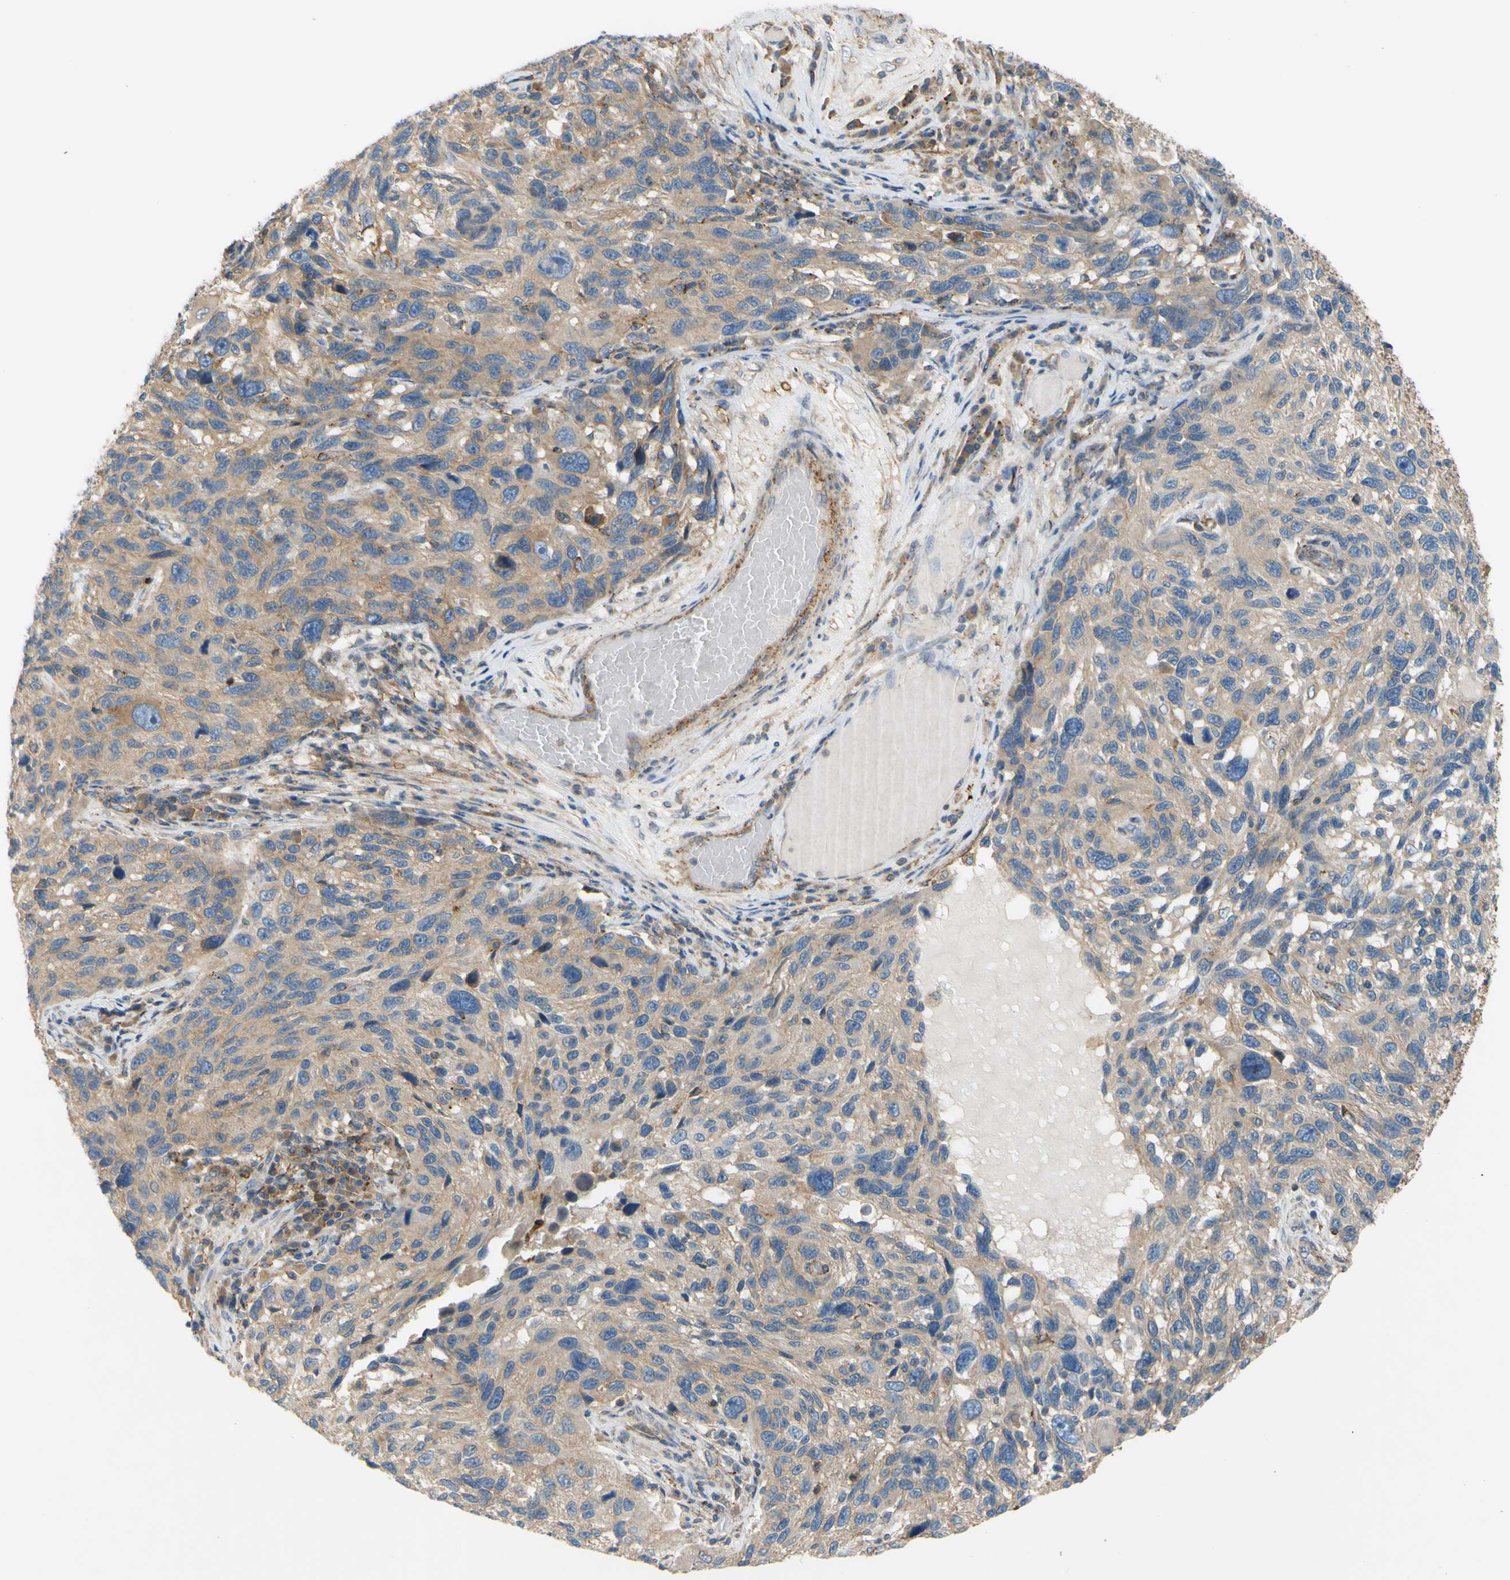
{"staining": {"intensity": "weak", "quantity": ">75%", "location": "cytoplasmic/membranous"}, "tissue": "melanoma", "cell_type": "Tumor cells", "image_type": "cancer", "snomed": [{"axis": "morphology", "description": "Malignant melanoma, NOS"}, {"axis": "topography", "description": "Skin"}], "caption": "Malignant melanoma stained with DAB immunohistochemistry (IHC) shows low levels of weak cytoplasmic/membranous expression in about >75% of tumor cells.", "gene": "POR", "patient": {"sex": "male", "age": 53}}